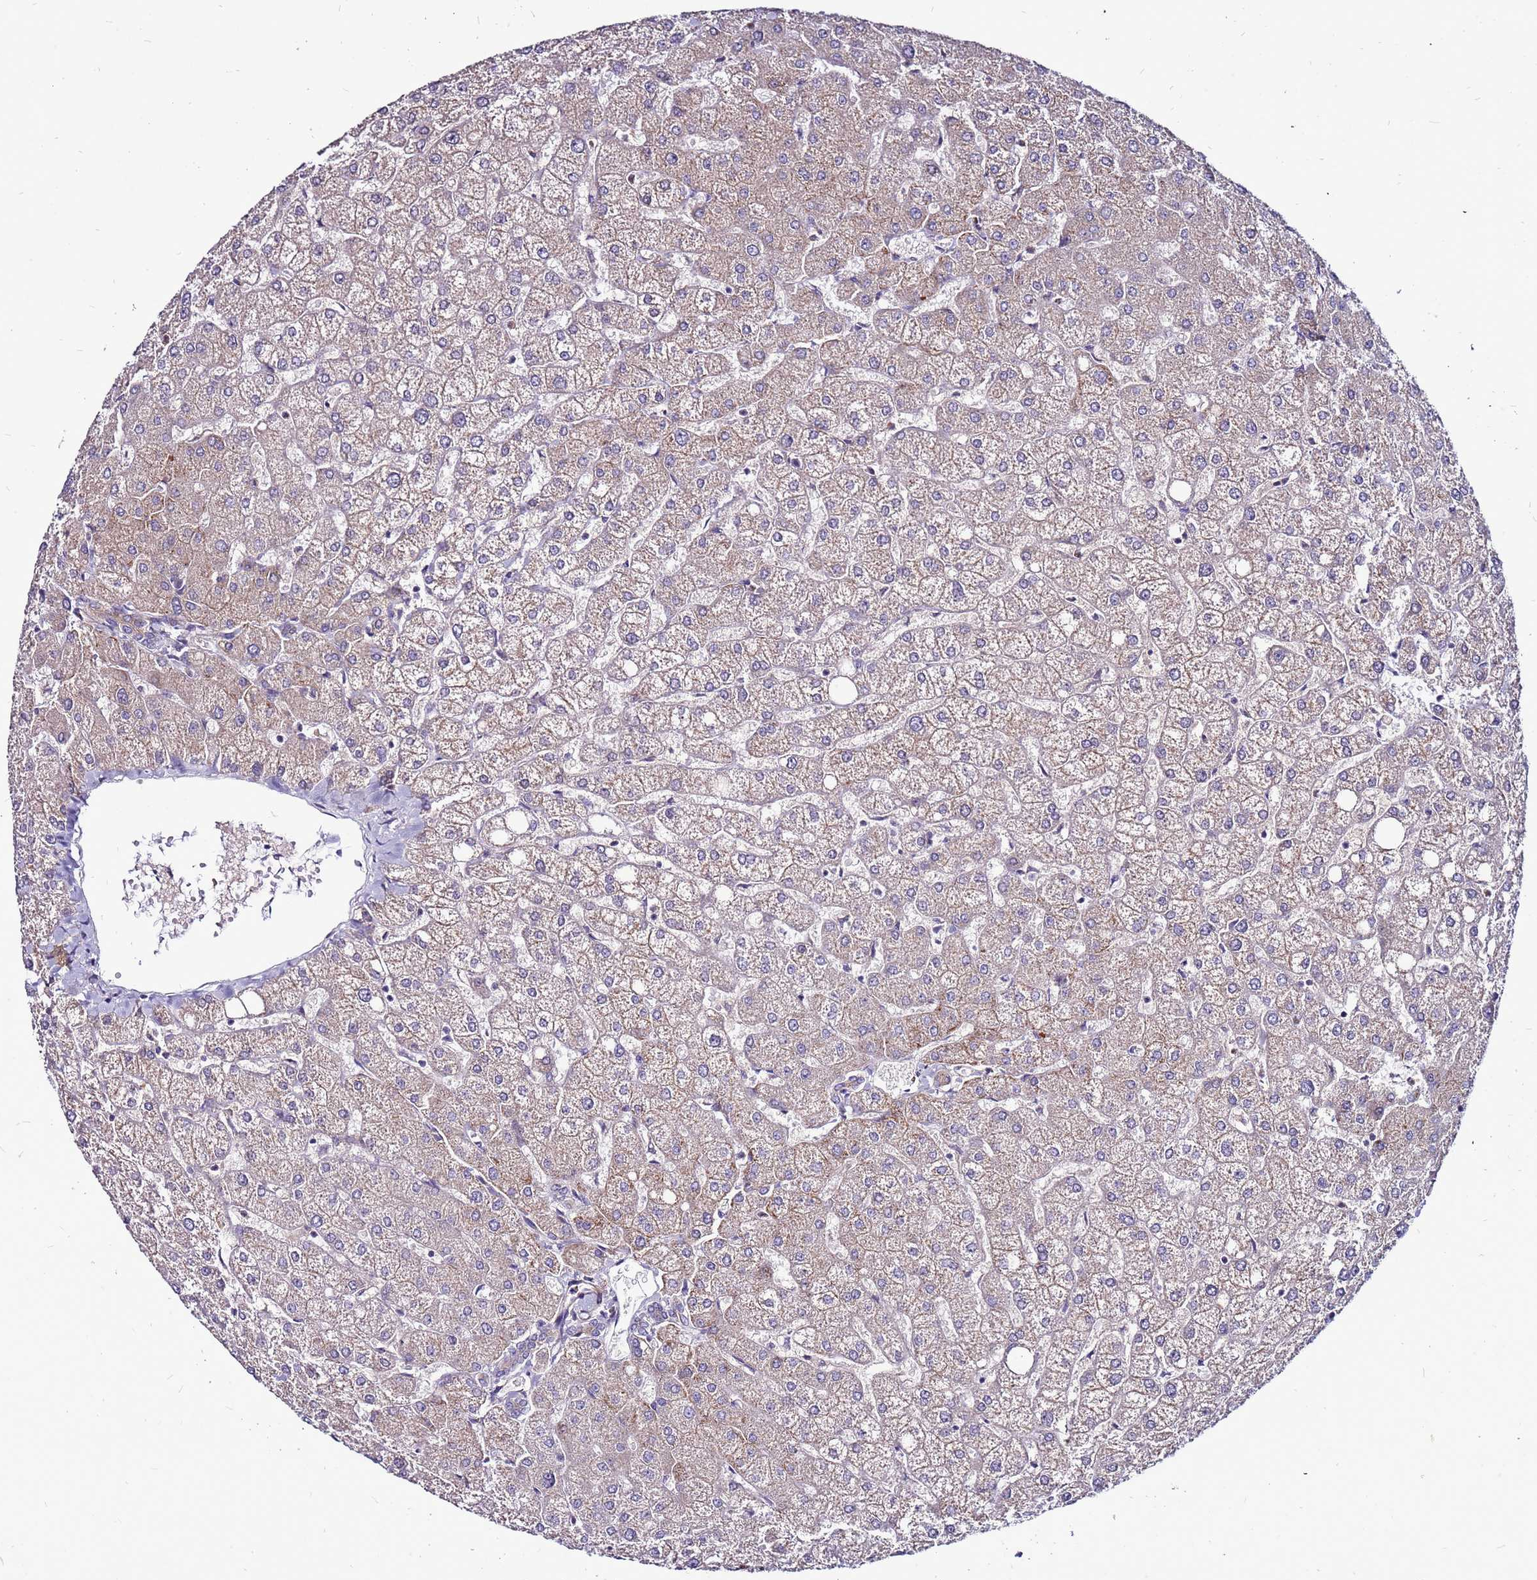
{"staining": {"intensity": "negative", "quantity": "none", "location": "none"}, "tissue": "liver", "cell_type": "Cholangiocytes", "image_type": "normal", "snomed": [{"axis": "morphology", "description": "Normal tissue, NOS"}, {"axis": "topography", "description": "Liver"}], "caption": "IHC photomicrograph of benign human liver stained for a protein (brown), which shows no staining in cholangiocytes.", "gene": "GPN3", "patient": {"sex": "female", "age": 54}}